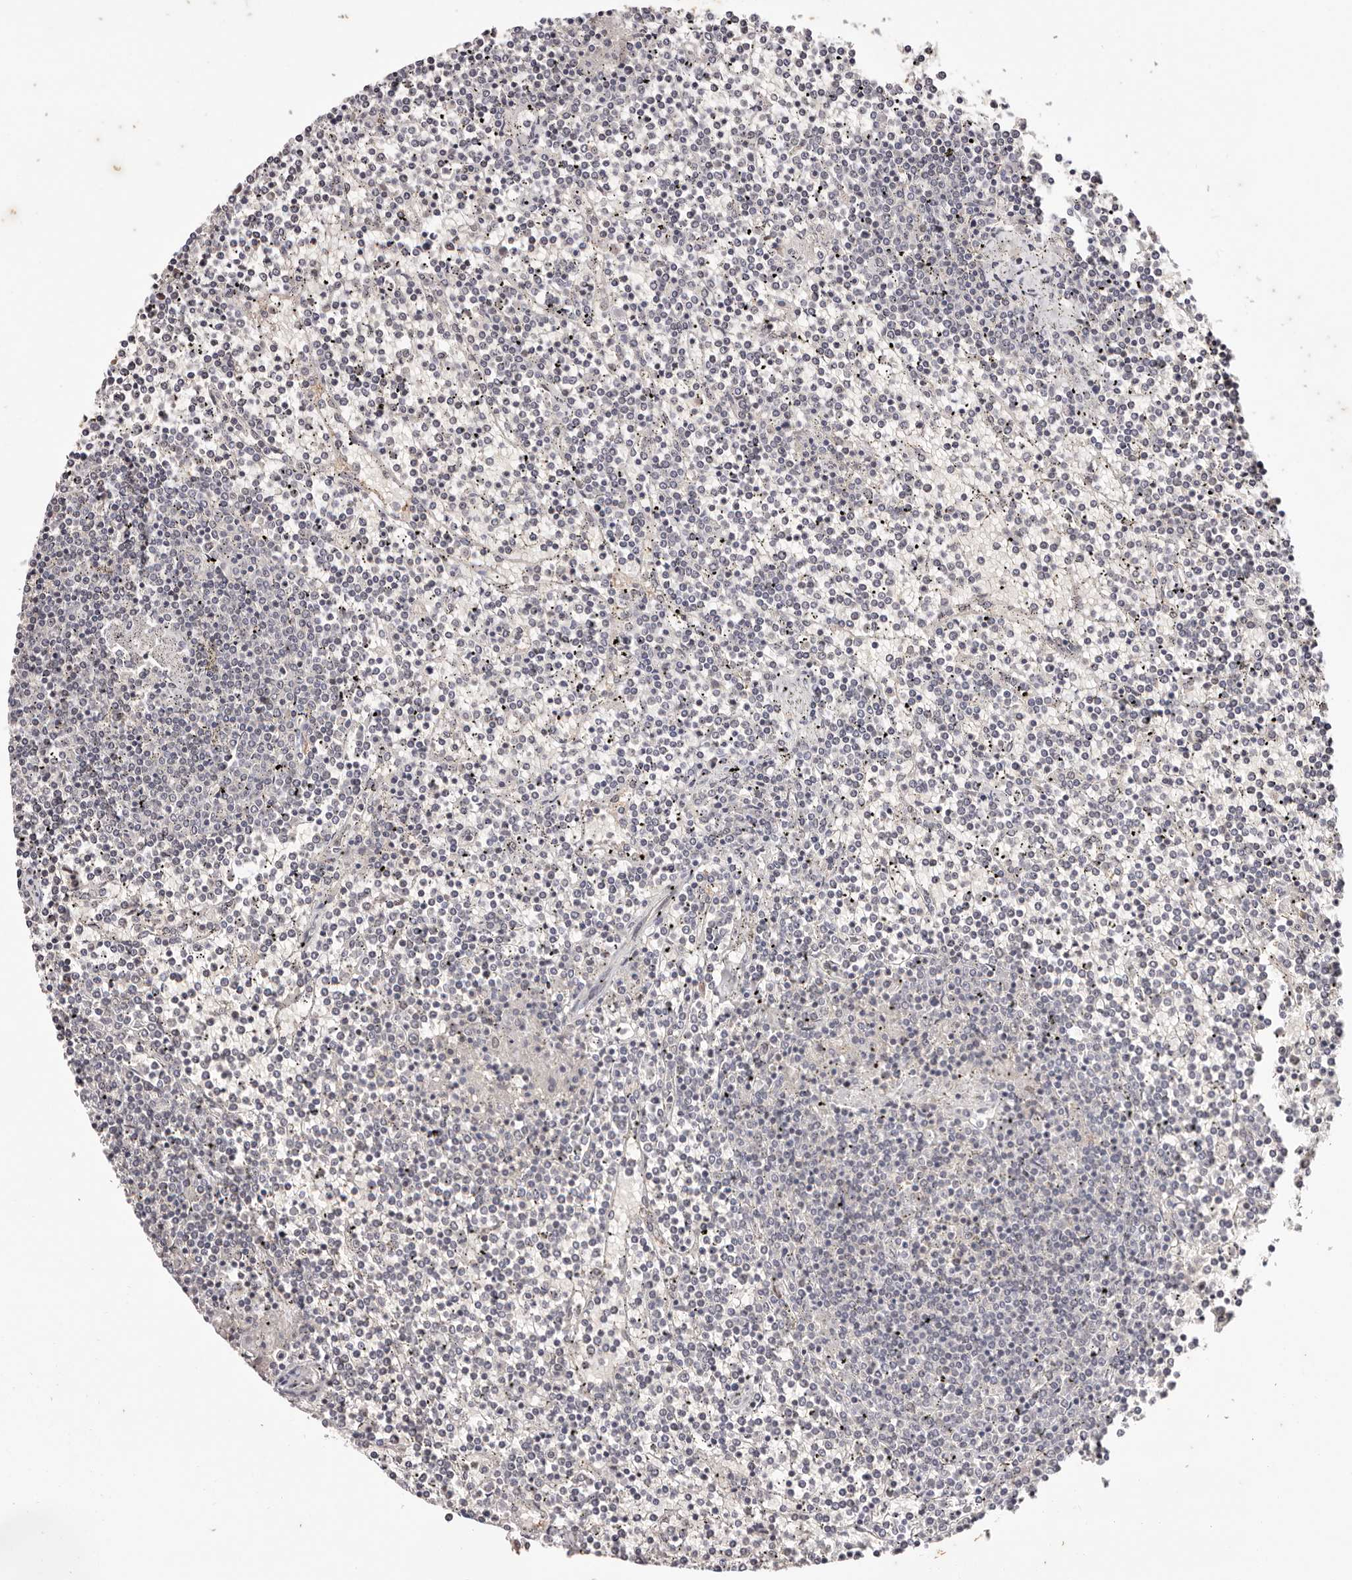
{"staining": {"intensity": "negative", "quantity": "none", "location": "none"}, "tissue": "lymphoma", "cell_type": "Tumor cells", "image_type": "cancer", "snomed": [{"axis": "morphology", "description": "Malignant lymphoma, non-Hodgkin's type, Low grade"}, {"axis": "topography", "description": "Spleen"}], "caption": "High power microscopy histopathology image of an immunohistochemistry (IHC) micrograph of lymphoma, revealing no significant expression in tumor cells.", "gene": "TYW3", "patient": {"sex": "female", "age": 19}}